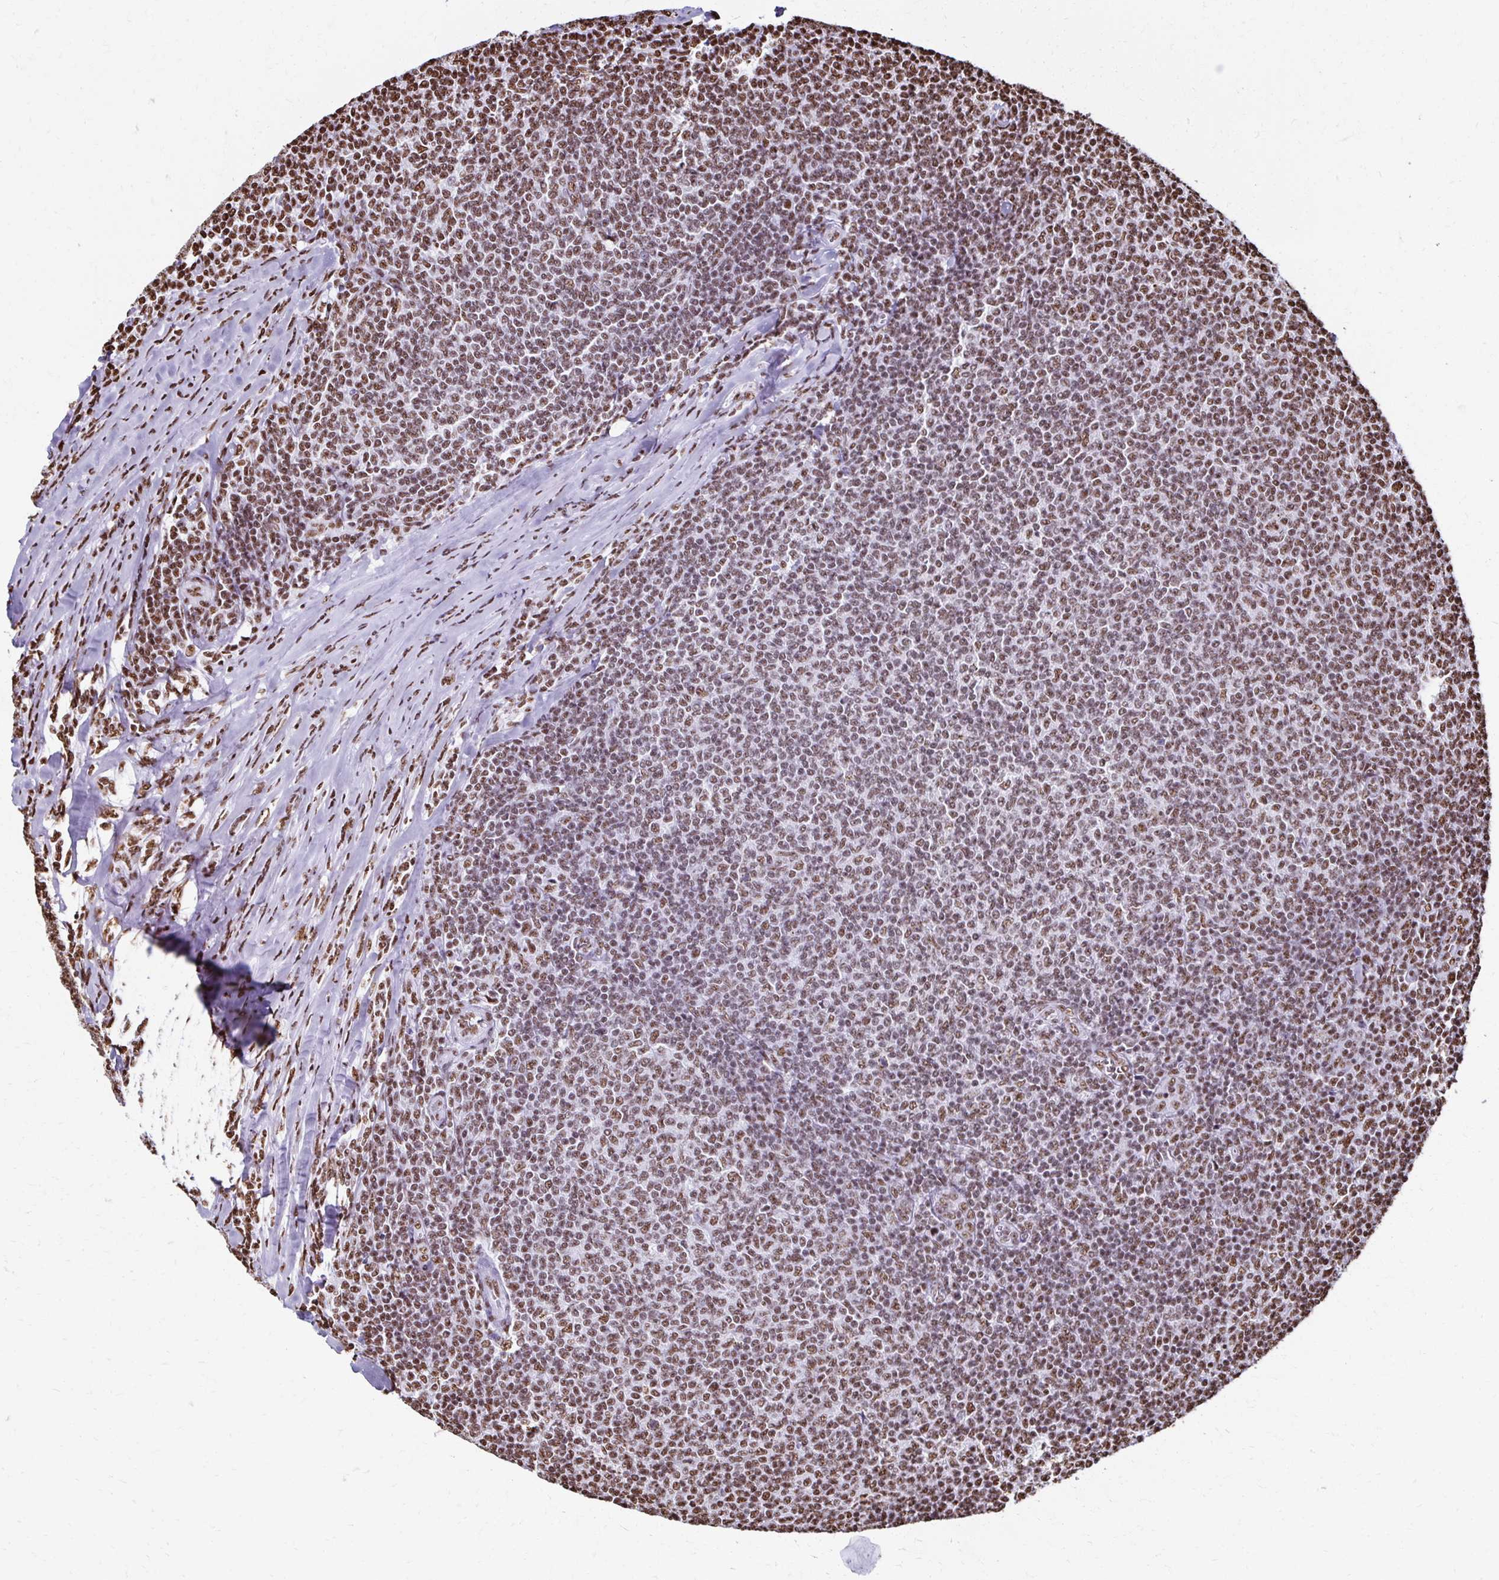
{"staining": {"intensity": "moderate", "quantity": ">75%", "location": "nuclear"}, "tissue": "lymphoma", "cell_type": "Tumor cells", "image_type": "cancer", "snomed": [{"axis": "morphology", "description": "Malignant lymphoma, non-Hodgkin's type, Low grade"}, {"axis": "topography", "description": "Lymph node"}], "caption": "Immunohistochemistry image of neoplastic tissue: lymphoma stained using IHC shows medium levels of moderate protein expression localized specifically in the nuclear of tumor cells, appearing as a nuclear brown color.", "gene": "NONO", "patient": {"sex": "male", "age": 52}}